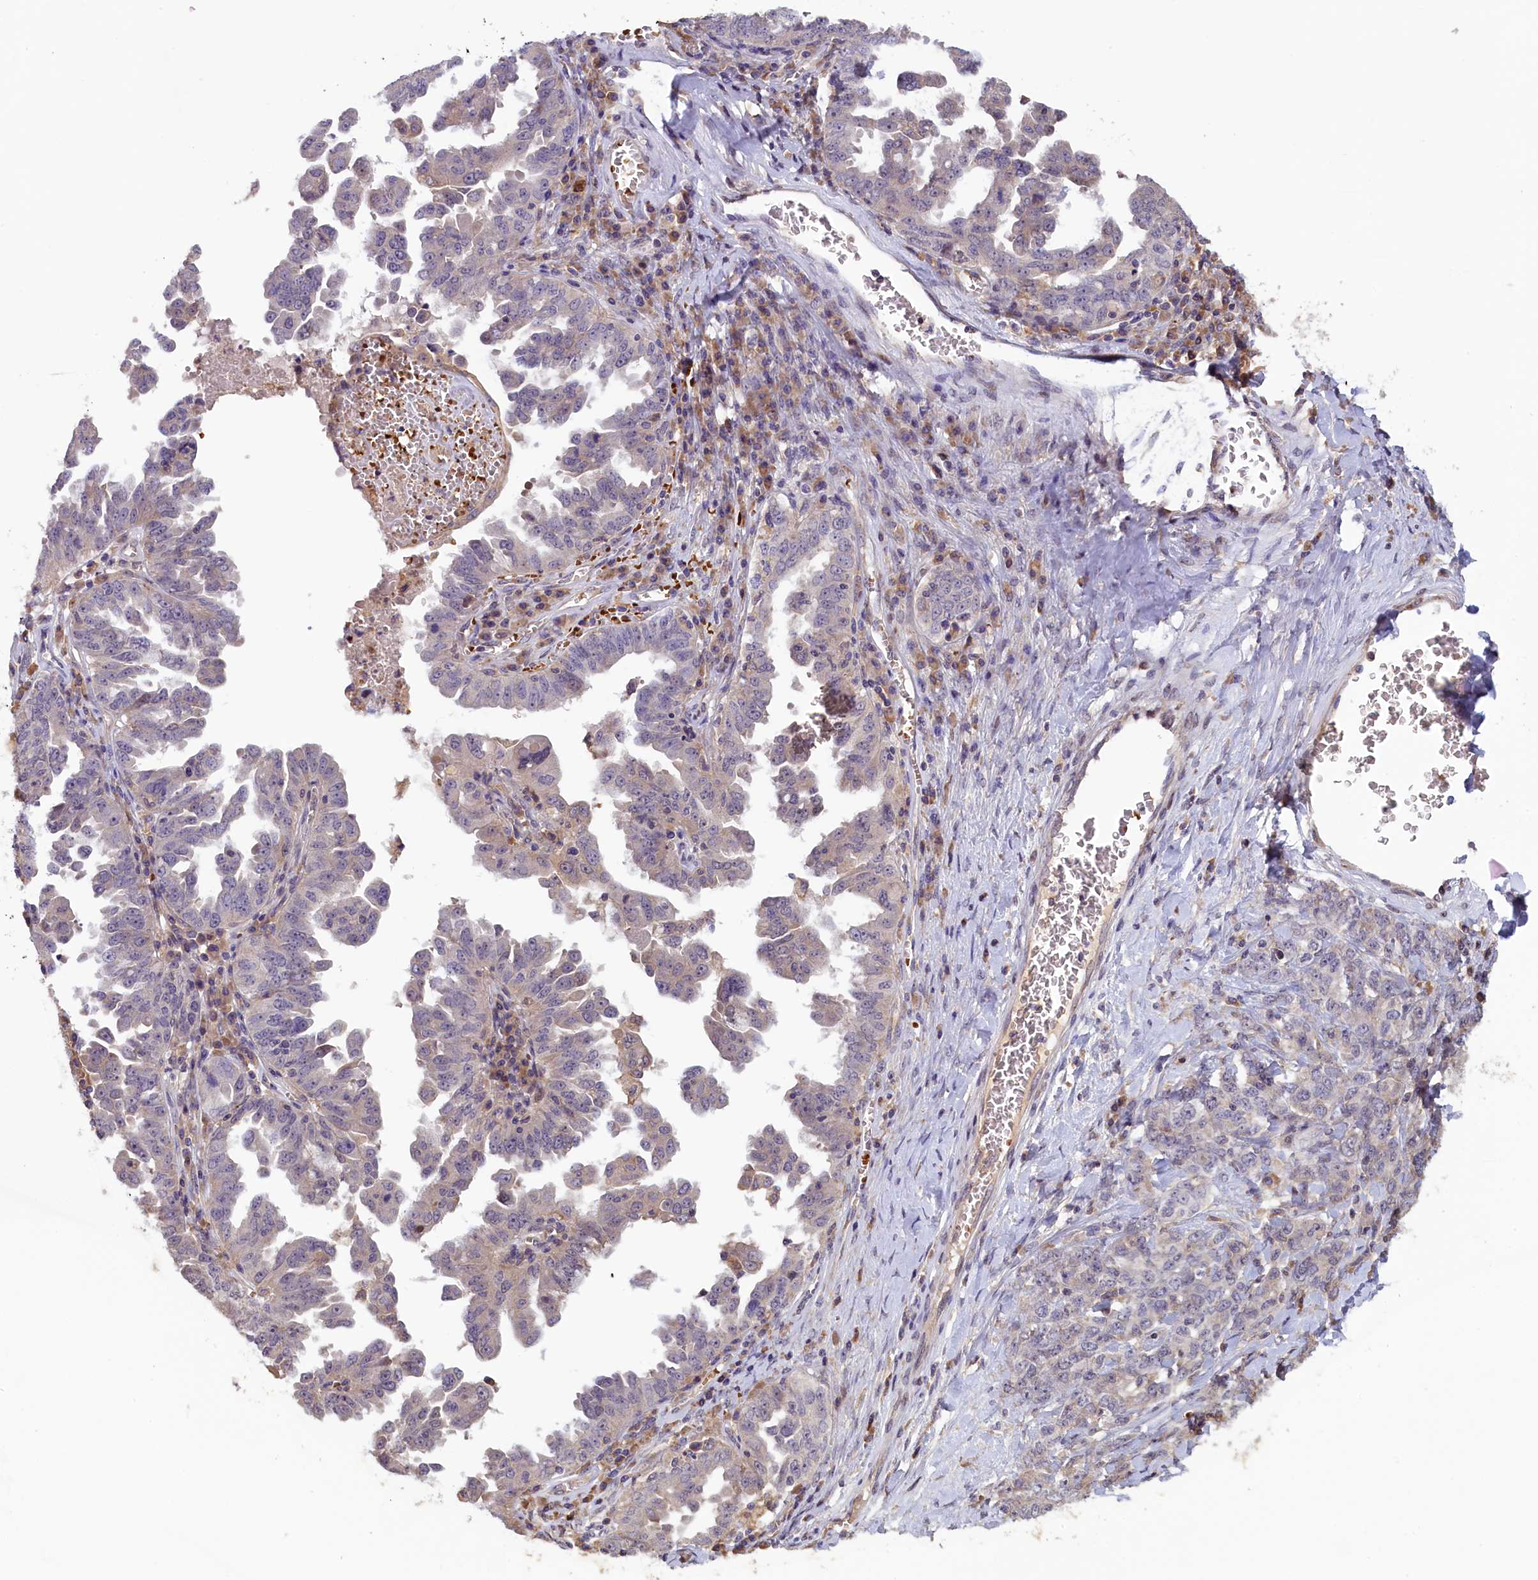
{"staining": {"intensity": "weak", "quantity": "25%-75%", "location": "cytoplasmic/membranous"}, "tissue": "ovarian cancer", "cell_type": "Tumor cells", "image_type": "cancer", "snomed": [{"axis": "morphology", "description": "Carcinoma, endometroid"}, {"axis": "topography", "description": "Ovary"}], "caption": "High-magnification brightfield microscopy of ovarian cancer stained with DAB (3,3'-diaminobenzidine) (brown) and counterstained with hematoxylin (blue). tumor cells exhibit weak cytoplasmic/membranous staining is appreciated in approximately25%-75% of cells.", "gene": "CCDC9B", "patient": {"sex": "female", "age": 62}}